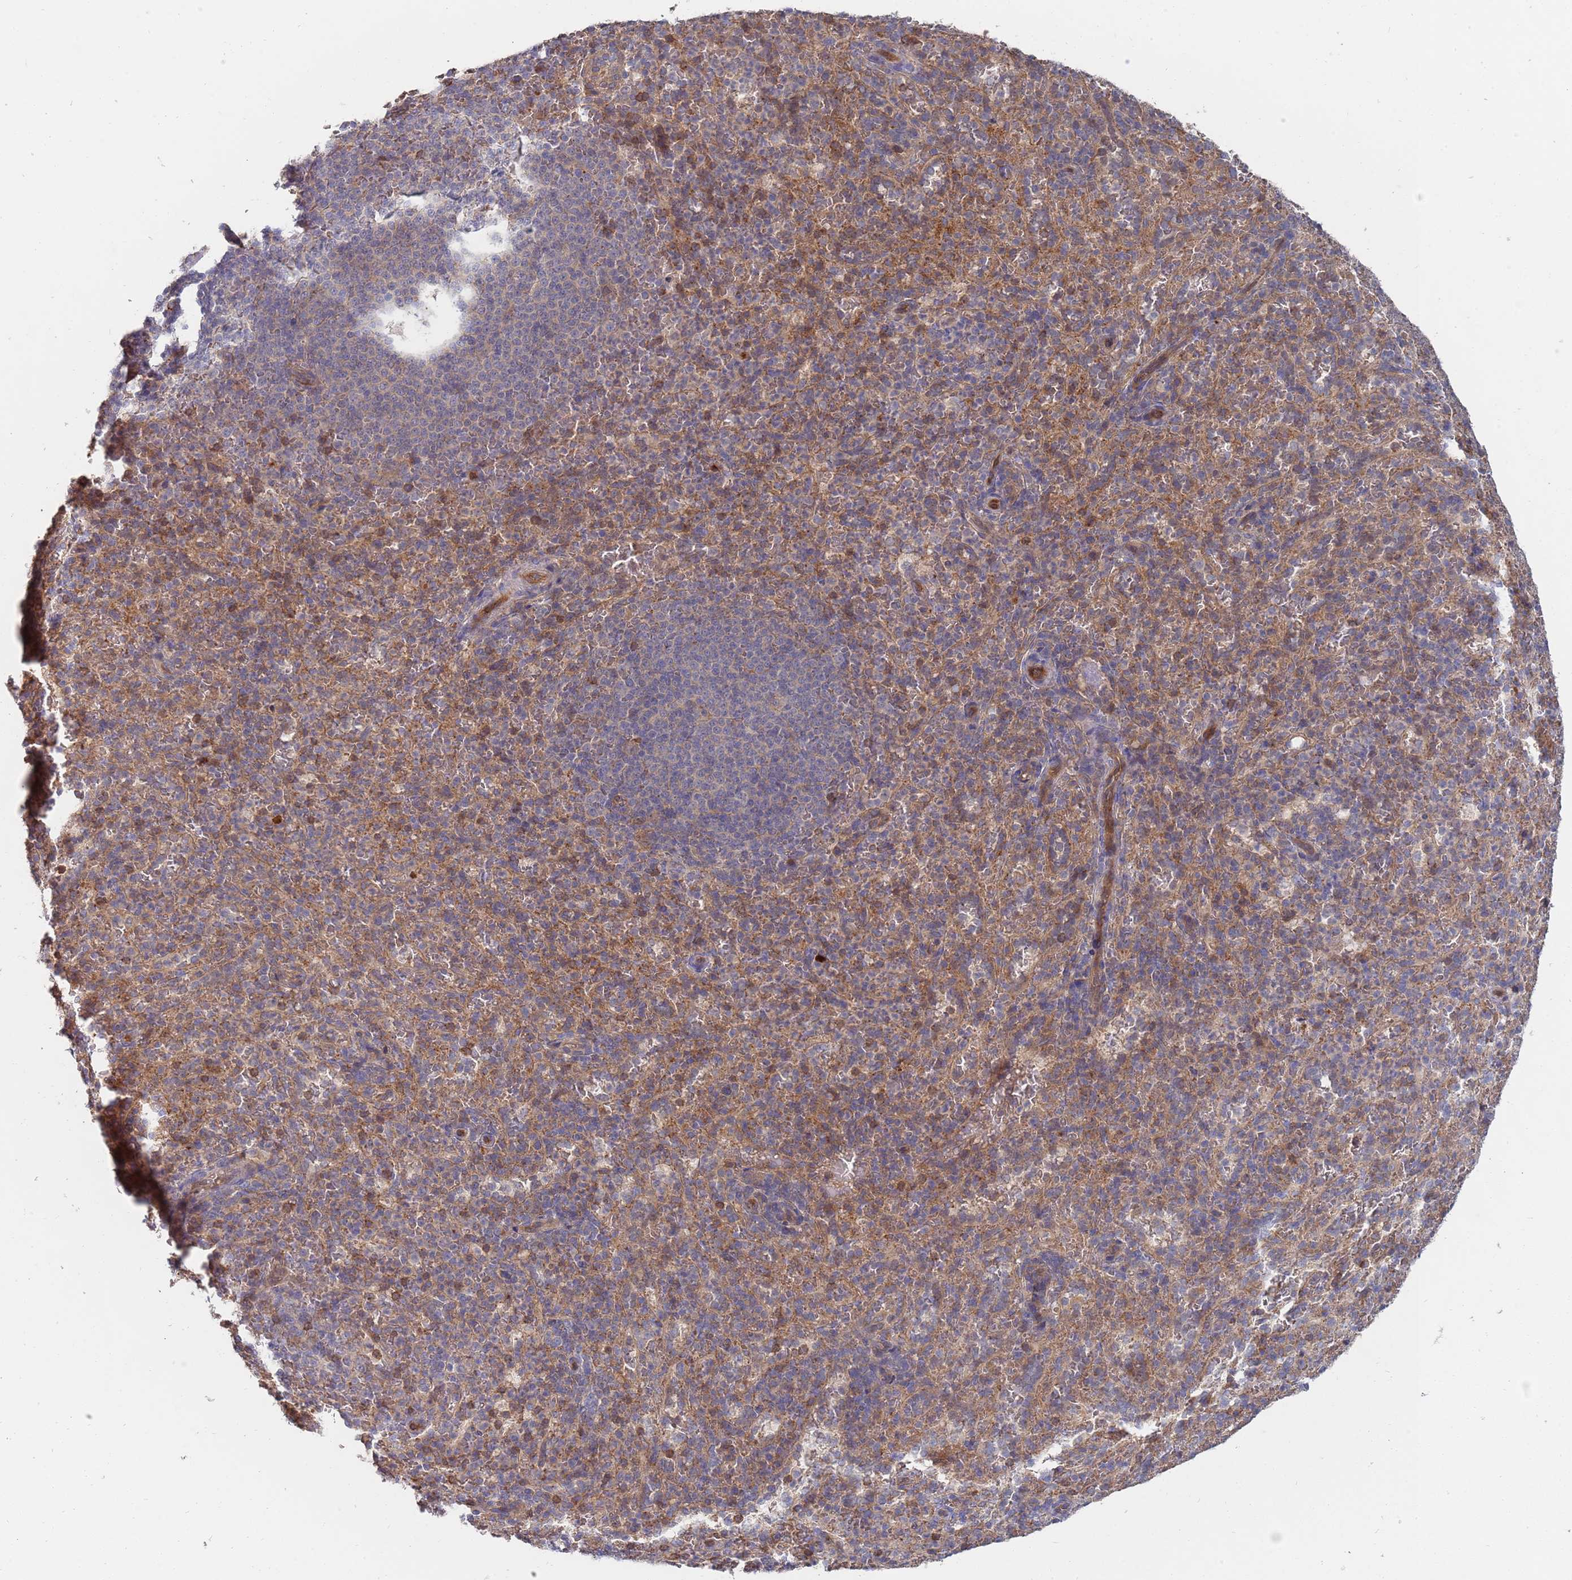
{"staining": {"intensity": "moderate", "quantity": "25%-75%", "location": "cytoplasmic/membranous"}, "tissue": "spleen", "cell_type": "Cells in red pulp", "image_type": "normal", "snomed": [{"axis": "morphology", "description": "Normal tissue, NOS"}, {"axis": "topography", "description": "Spleen"}], "caption": "DAB immunohistochemical staining of benign human spleen demonstrates moderate cytoplasmic/membranous protein staining in about 25%-75% of cells in red pulp.", "gene": "ABCB6", "patient": {"sex": "female", "age": 21}}